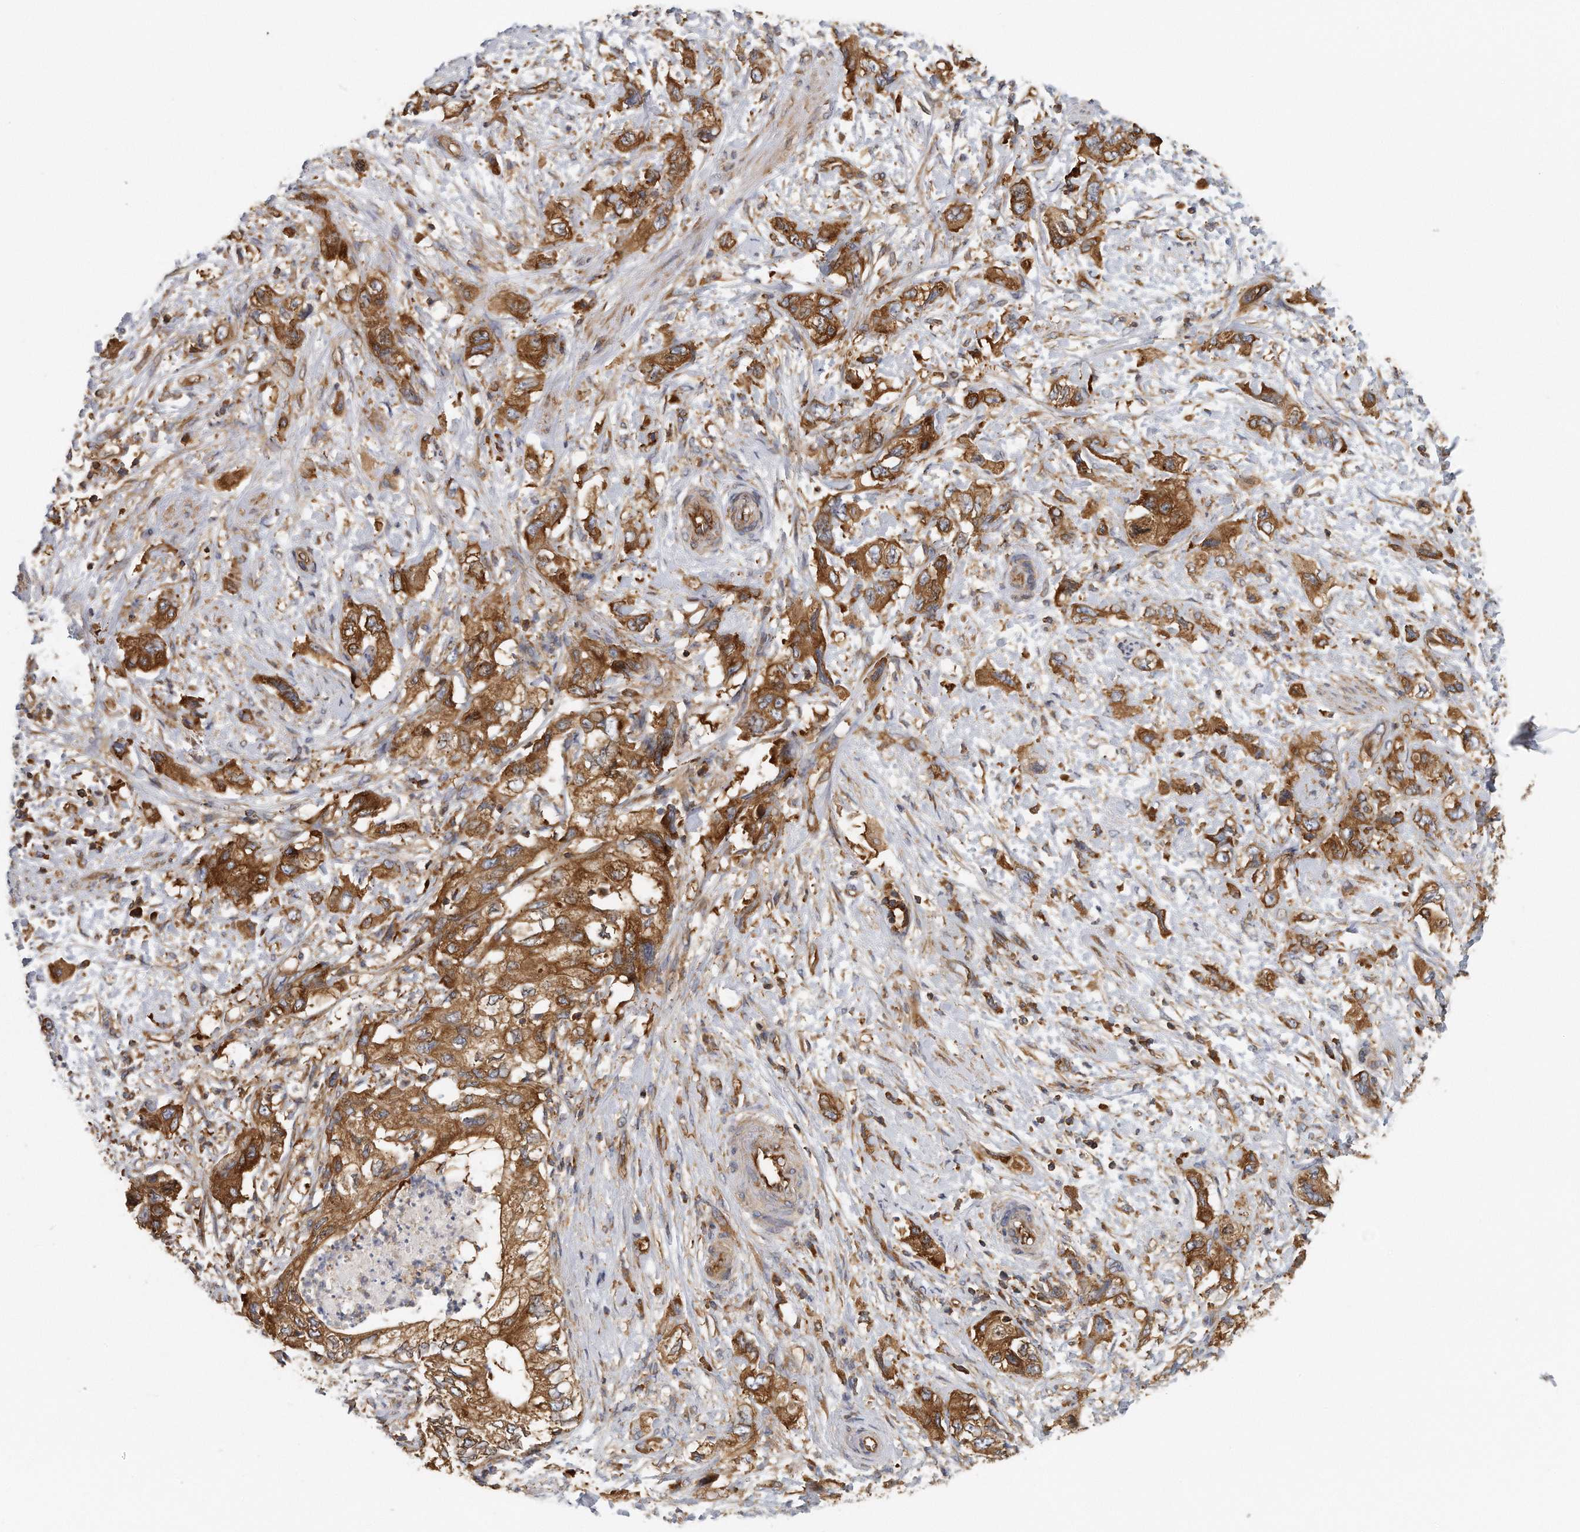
{"staining": {"intensity": "strong", "quantity": ">75%", "location": "cytoplasmic/membranous"}, "tissue": "pancreatic cancer", "cell_type": "Tumor cells", "image_type": "cancer", "snomed": [{"axis": "morphology", "description": "Adenocarcinoma, NOS"}, {"axis": "topography", "description": "Pancreas"}], "caption": "The photomicrograph shows staining of adenocarcinoma (pancreatic), revealing strong cytoplasmic/membranous protein positivity (brown color) within tumor cells.", "gene": "EIF3I", "patient": {"sex": "female", "age": 73}}